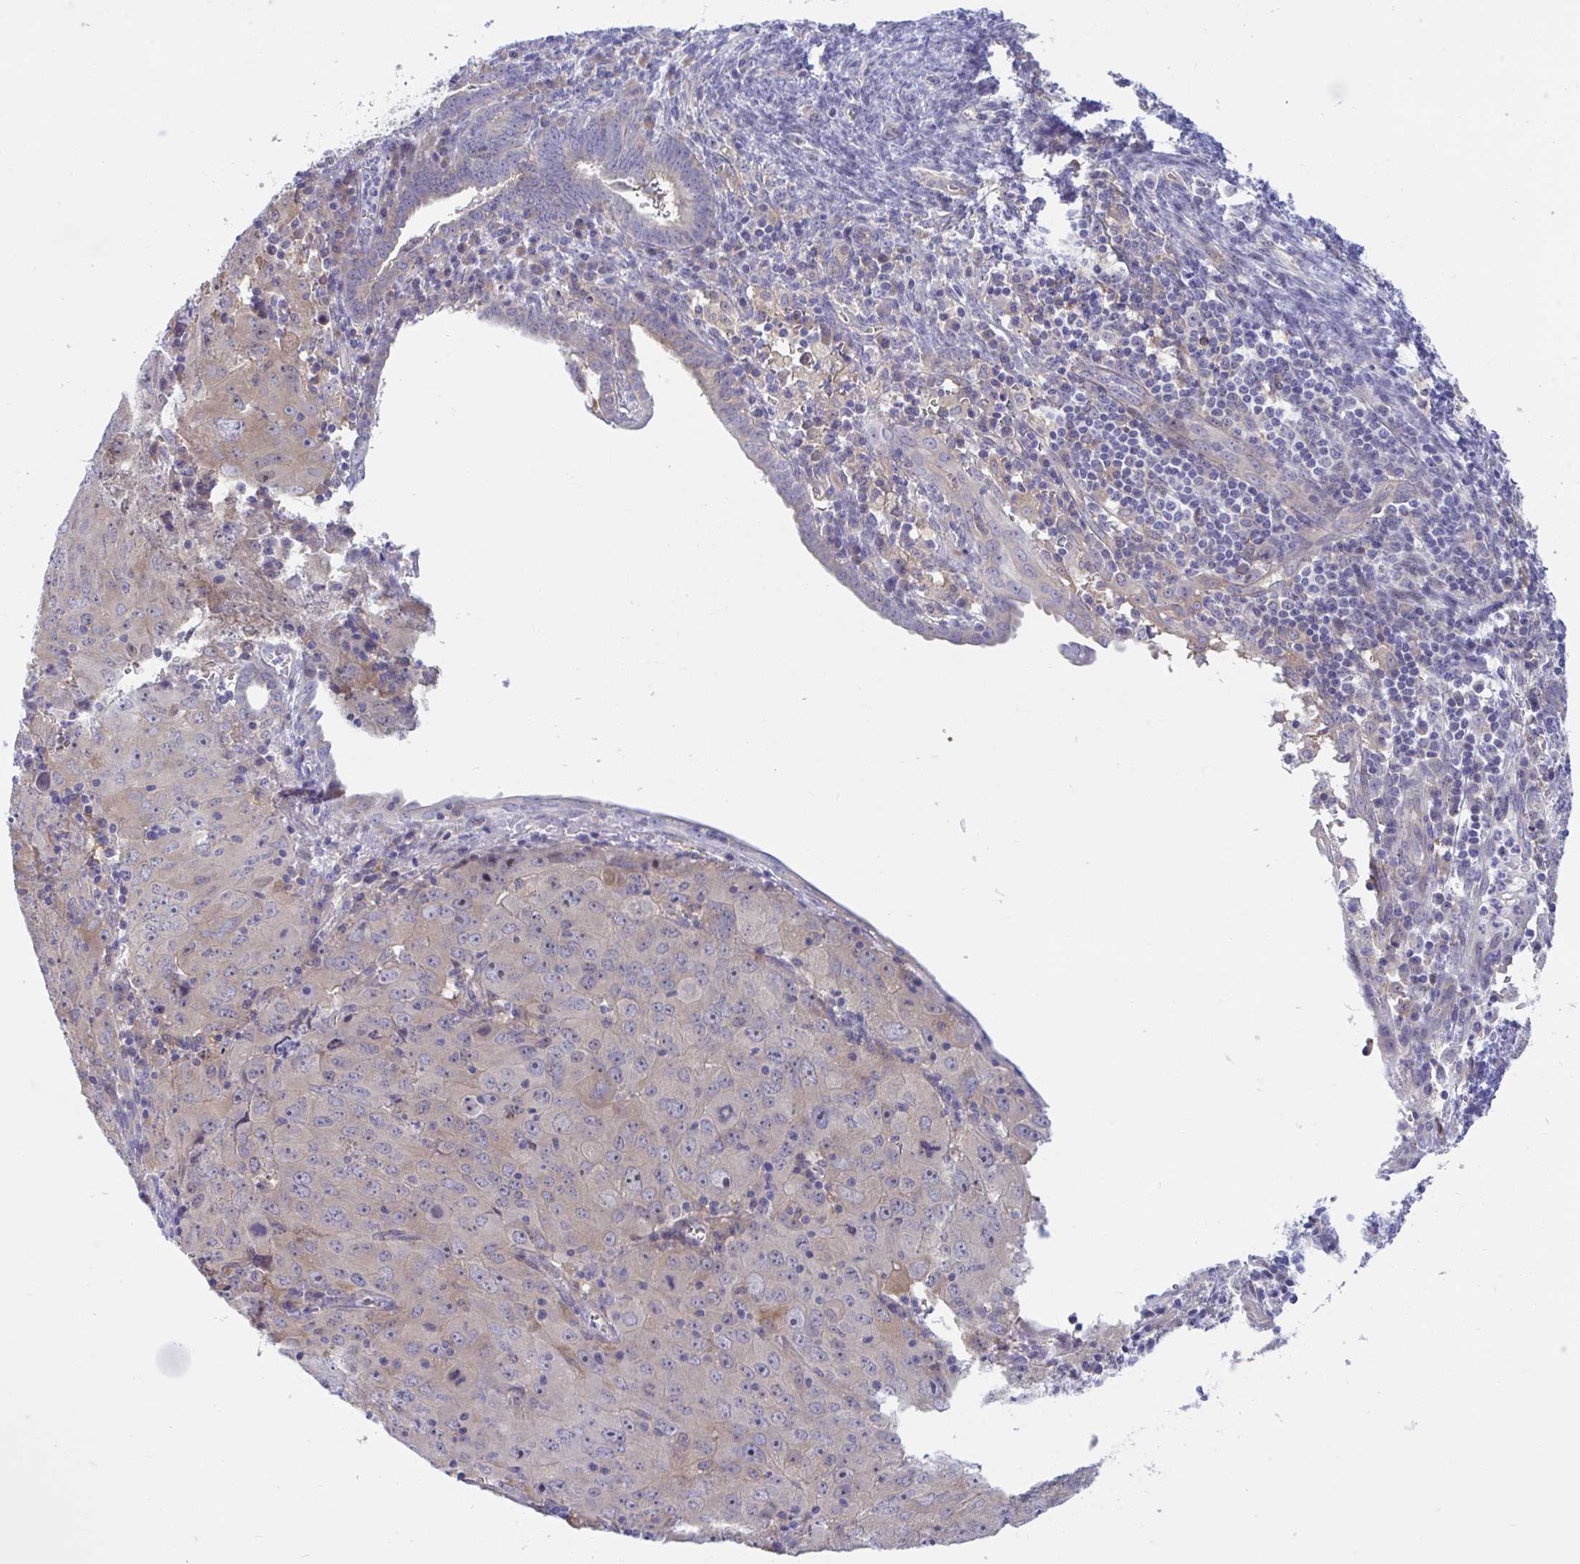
{"staining": {"intensity": "weak", "quantity": "<25%", "location": "cytoplasmic/membranous"}, "tissue": "cervical cancer", "cell_type": "Tumor cells", "image_type": "cancer", "snomed": [{"axis": "morphology", "description": "Adenocarcinoma, NOS"}, {"axis": "topography", "description": "Cervix"}], "caption": "Immunohistochemical staining of adenocarcinoma (cervical) demonstrates no significant positivity in tumor cells. The staining was performed using DAB to visualize the protein expression in brown, while the nuclei were stained in blue with hematoxylin (Magnification: 20x).", "gene": "CENPQ", "patient": {"sex": "female", "age": 56}}